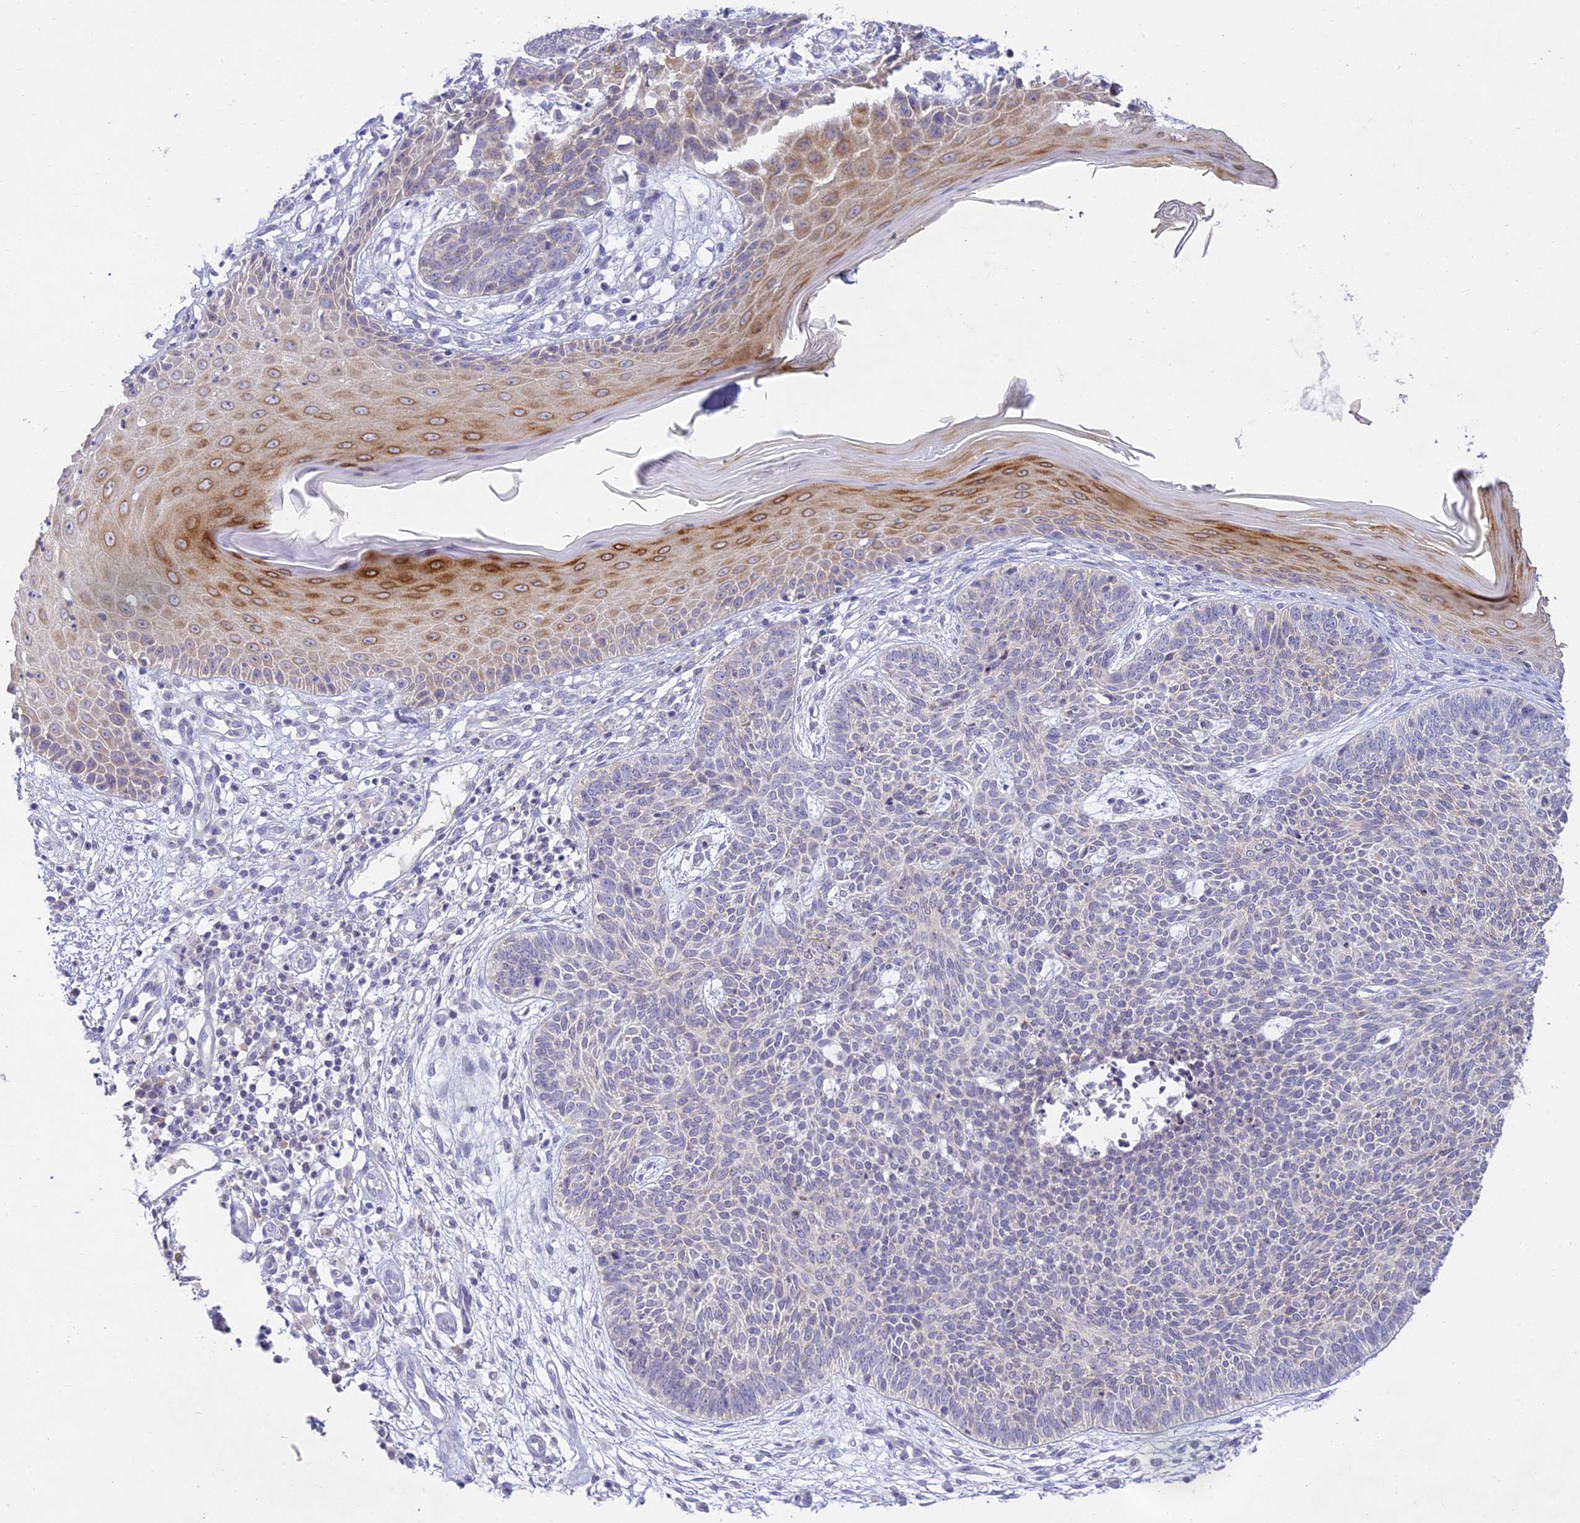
{"staining": {"intensity": "negative", "quantity": "none", "location": "none"}, "tissue": "skin cancer", "cell_type": "Tumor cells", "image_type": "cancer", "snomed": [{"axis": "morphology", "description": "Basal cell carcinoma"}, {"axis": "topography", "description": "Skin"}], "caption": "Immunohistochemical staining of human skin cancer (basal cell carcinoma) displays no significant staining in tumor cells.", "gene": "TMEM40", "patient": {"sex": "female", "age": 66}}